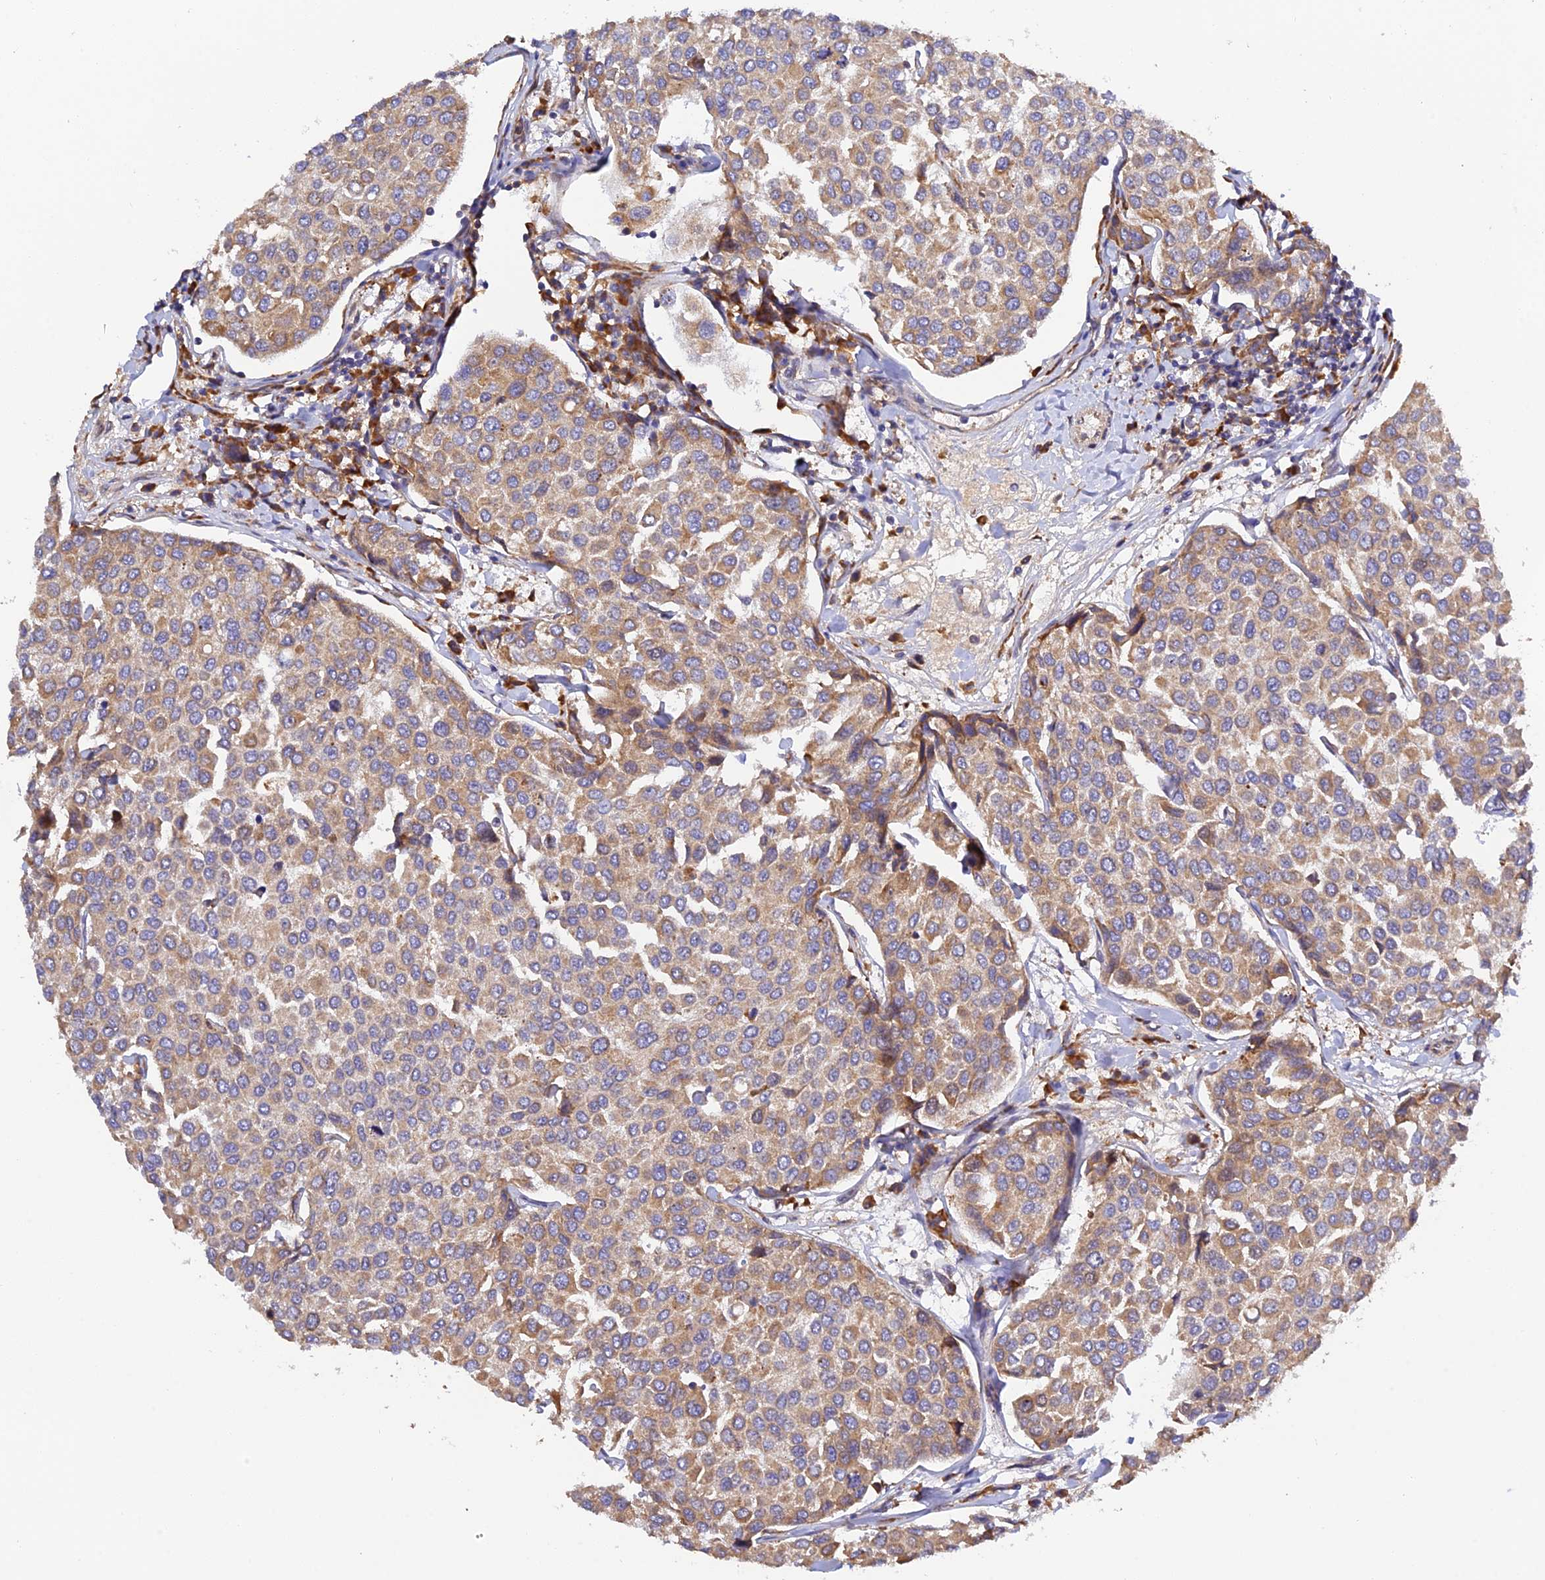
{"staining": {"intensity": "moderate", "quantity": ">75%", "location": "cytoplasmic/membranous"}, "tissue": "breast cancer", "cell_type": "Tumor cells", "image_type": "cancer", "snomed": [{"axis": "morphology", "description": "Duct carcinoma"}, {"axis": "topography", "description": "Breast"}], "caption": "A brown stain labels moderate cytoplasmic/membranous positivity of a protein in human breast cancer tumor cells.", "gene": "RPL5", "patient": {"sex": "female", "age": 55}}